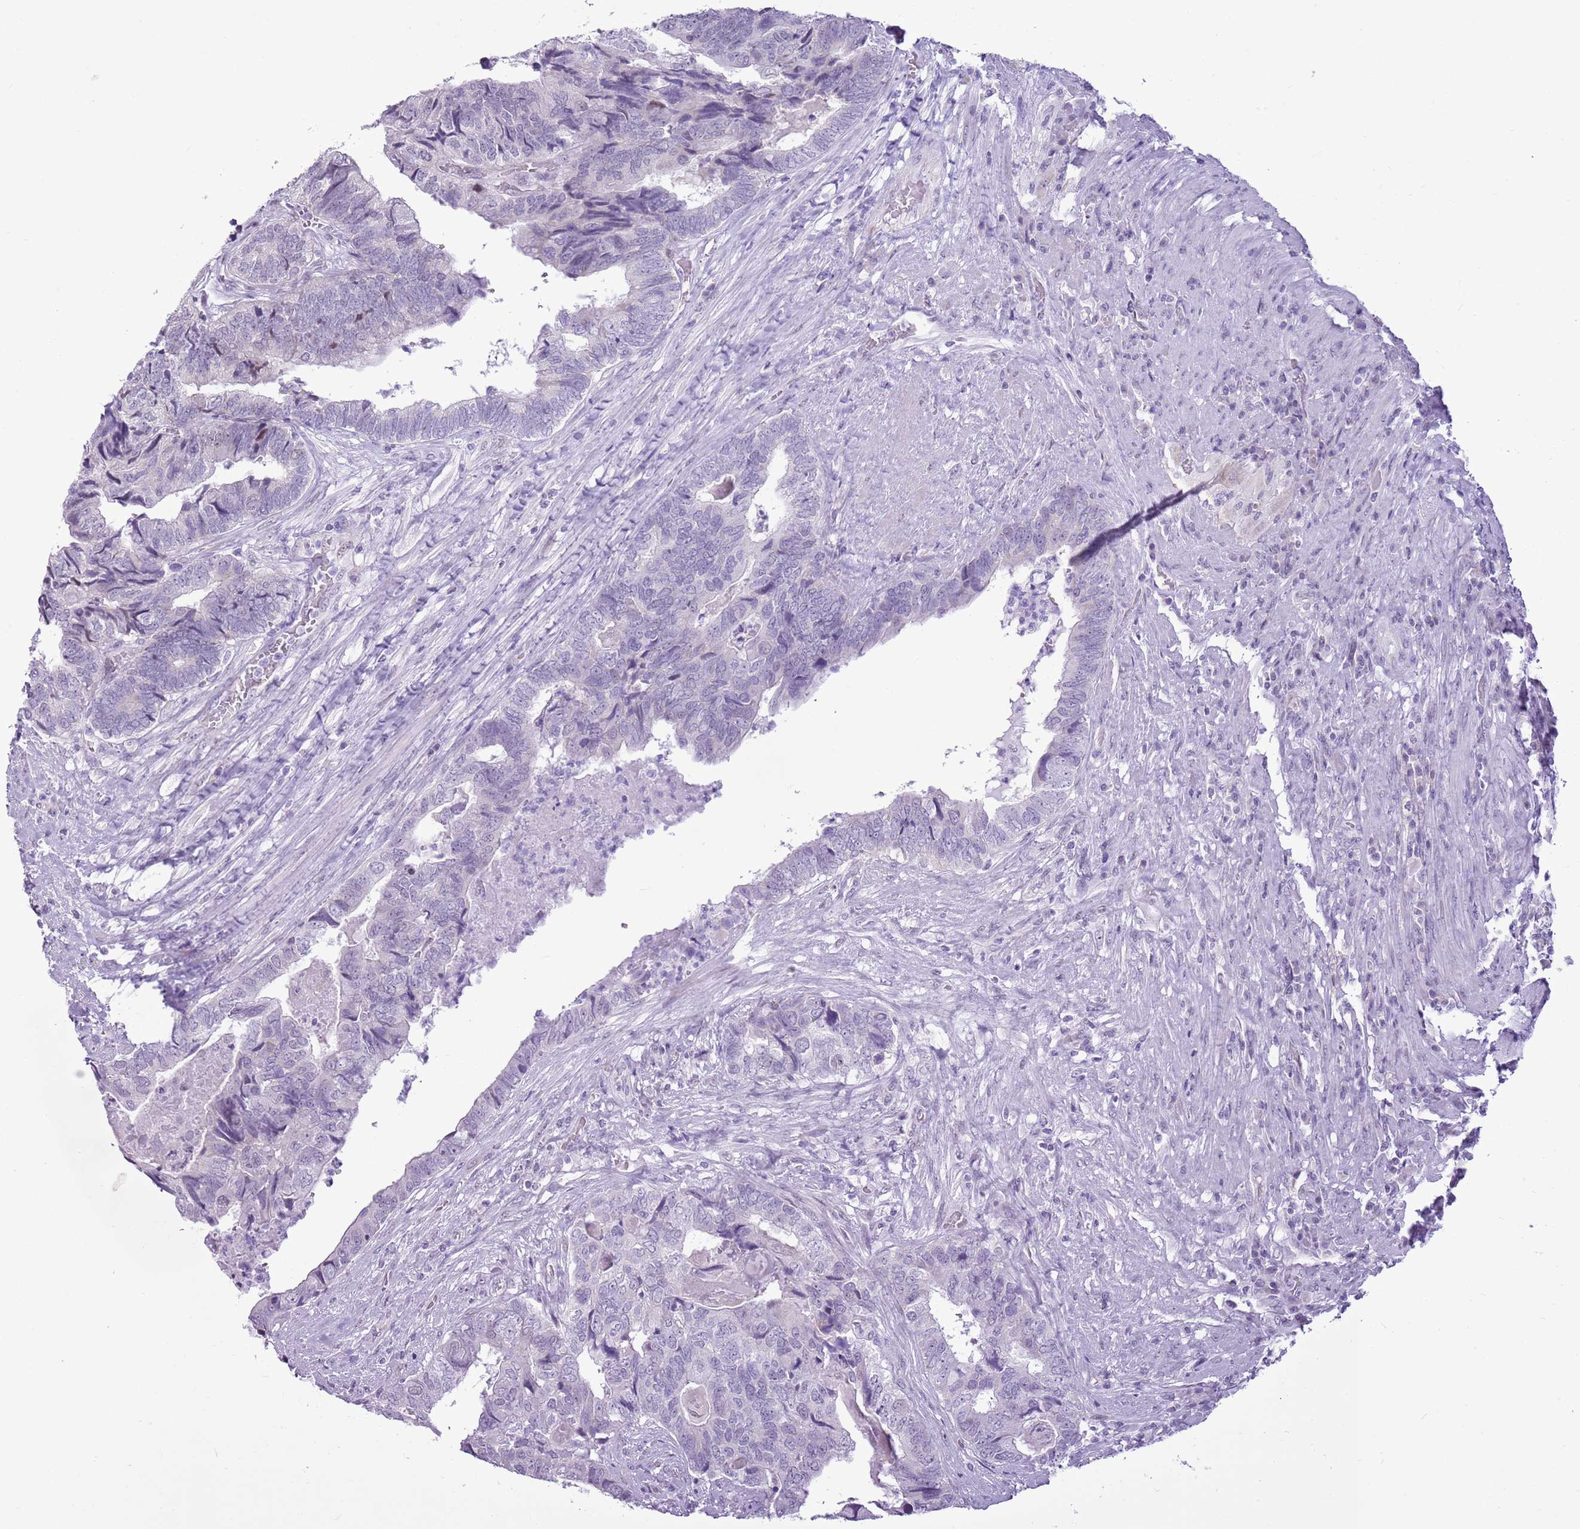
{"staining": {"intensity": "negative", "quantity": "none", "location": "none"}, "tissue": "colorectal cancer", "cell_type": "Tumor cells", "image_type": "cancer", "snomed": [{"axis": "morphology", "description": "Adenocarcinoma, NOS"}, {"axis": "topography", "description": "Colon"}], "caption": "This is an immunohistochemistry histopathology image of human colorectal adenocarcinoma. There is no expression in tumor cells.", "gene": "RPL3L", "patient": {"sex": "female", "age": 67}}